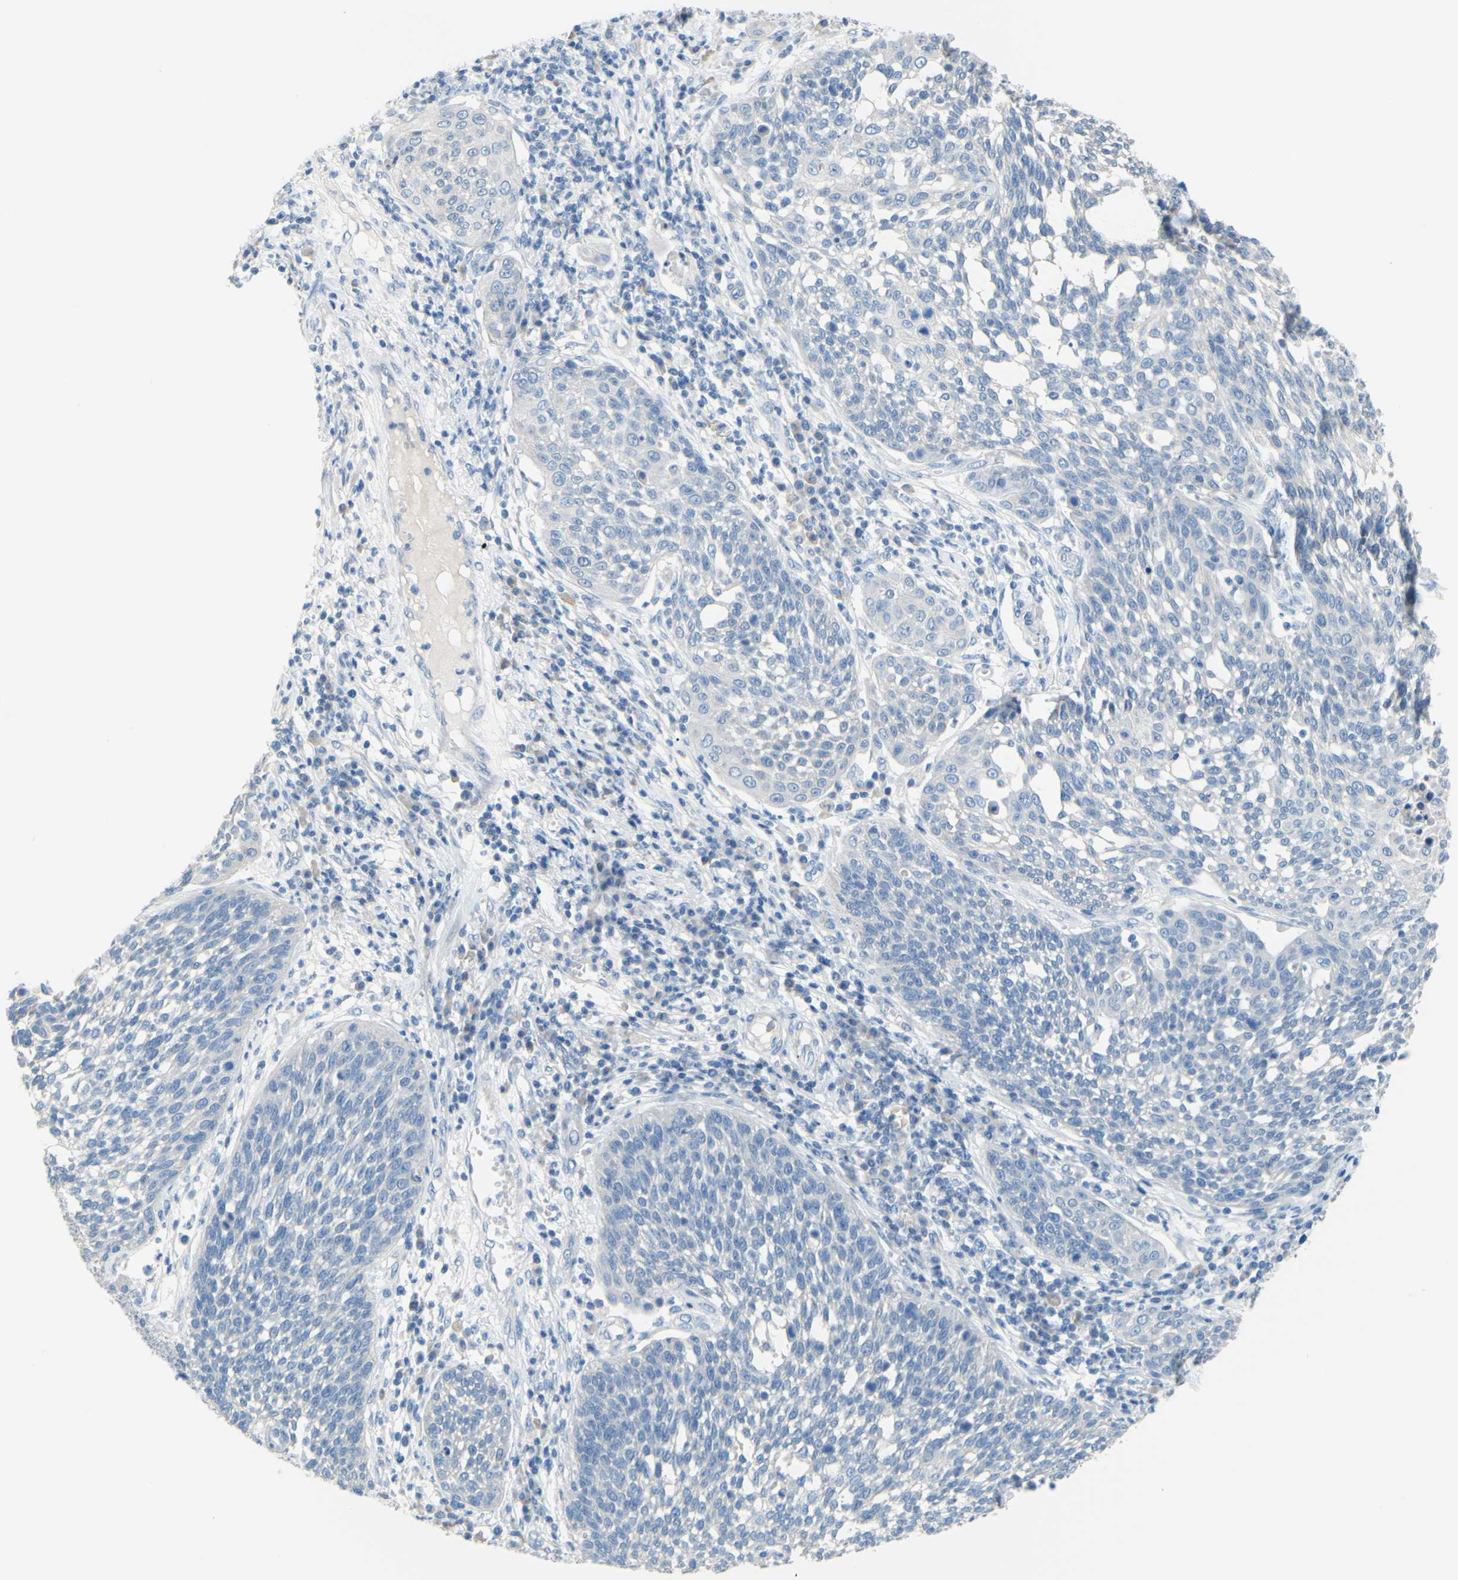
{"staining": {"intensity": "negative", "quantity": "none", "location": "none"}, "tissue": "cervical cancer", "cell_type": "Tumor cells", "image_type": "cancer", "snomed": [{"axis": "morphology", "description": "Squamous cell carcinoma, NOS"}, {"axis": "topography", "description": "Cervix"}], "caption": "An image of human squamous cell carcinoma (cervical) is negative for staining in tumor cells.", "gene": "SLC1A2", "patient": {"sex": "female", "age": 34}}